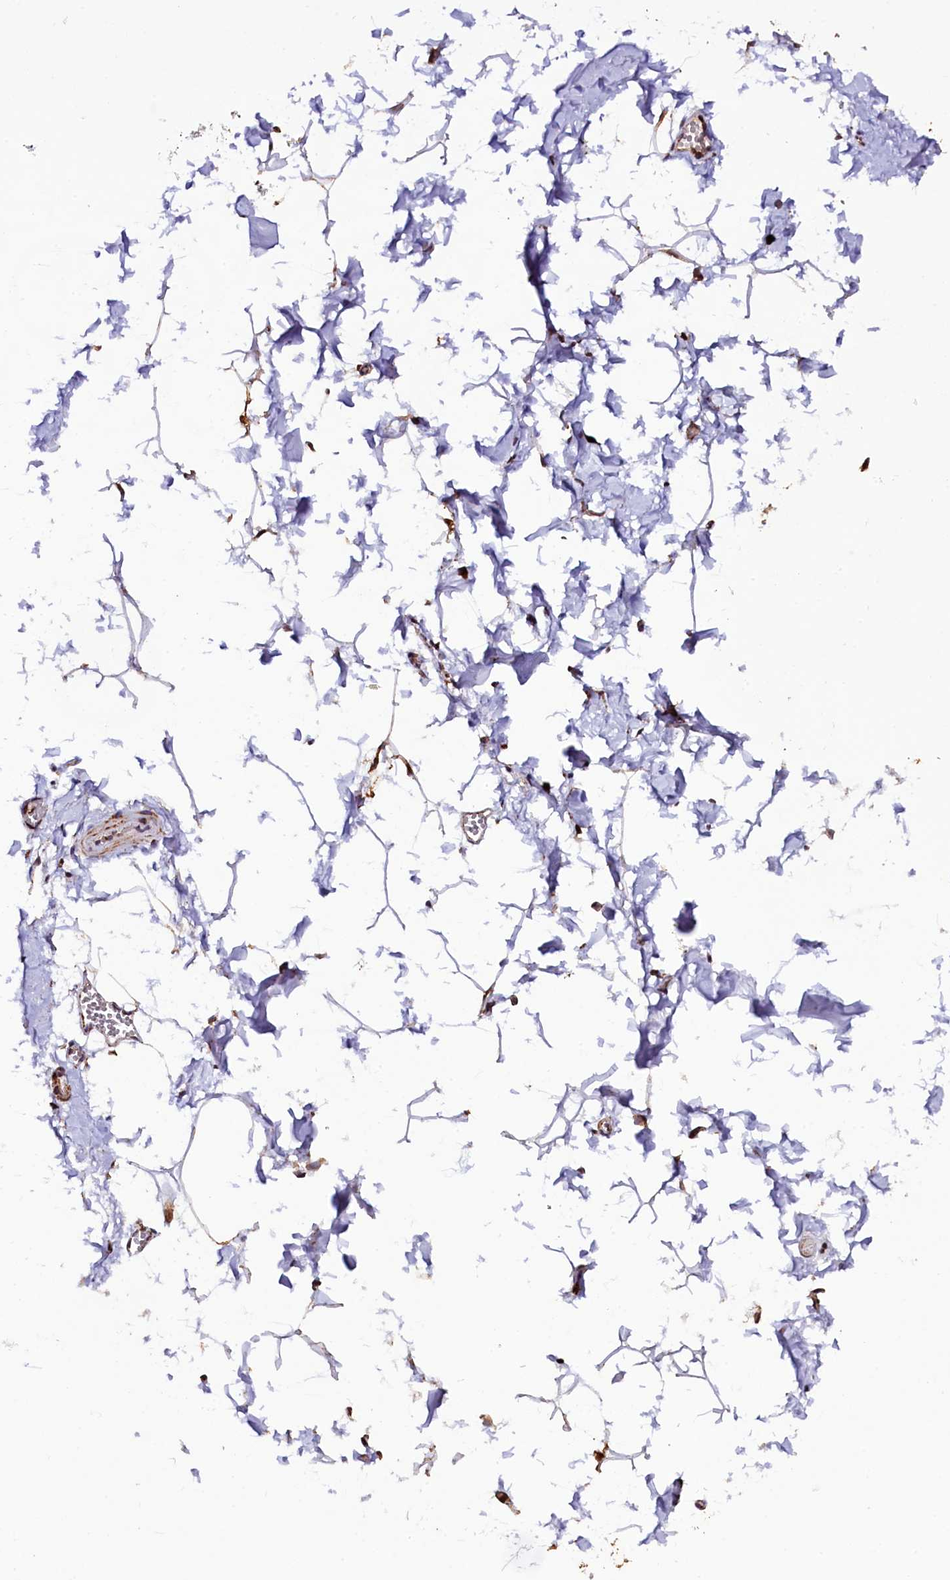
{"staining": {"intensity": "moderate", "quantity": "25%-75%", "location": "cytoplasmic/membranous"}, "tissue": "adipose tissue", "cell_type": "Adipocytes", "image_type": "normal", "snomed": [{"axis": "morphology", "description": "Normal tissue, NOS"}, {"axis": "topography", "description": "Gallbladder"}, {"axis": "topography", "description": "Peripheral nerve tissue"}], "caption": "DAB immunohistochemical staining of normal human adipose tissue exhibits moderate cytoplasmic/membranous protein expression in approximately 25%-75% of adipocytes.", "gene": "KLC2", "patient": {"sex": "male", "age": 38}}